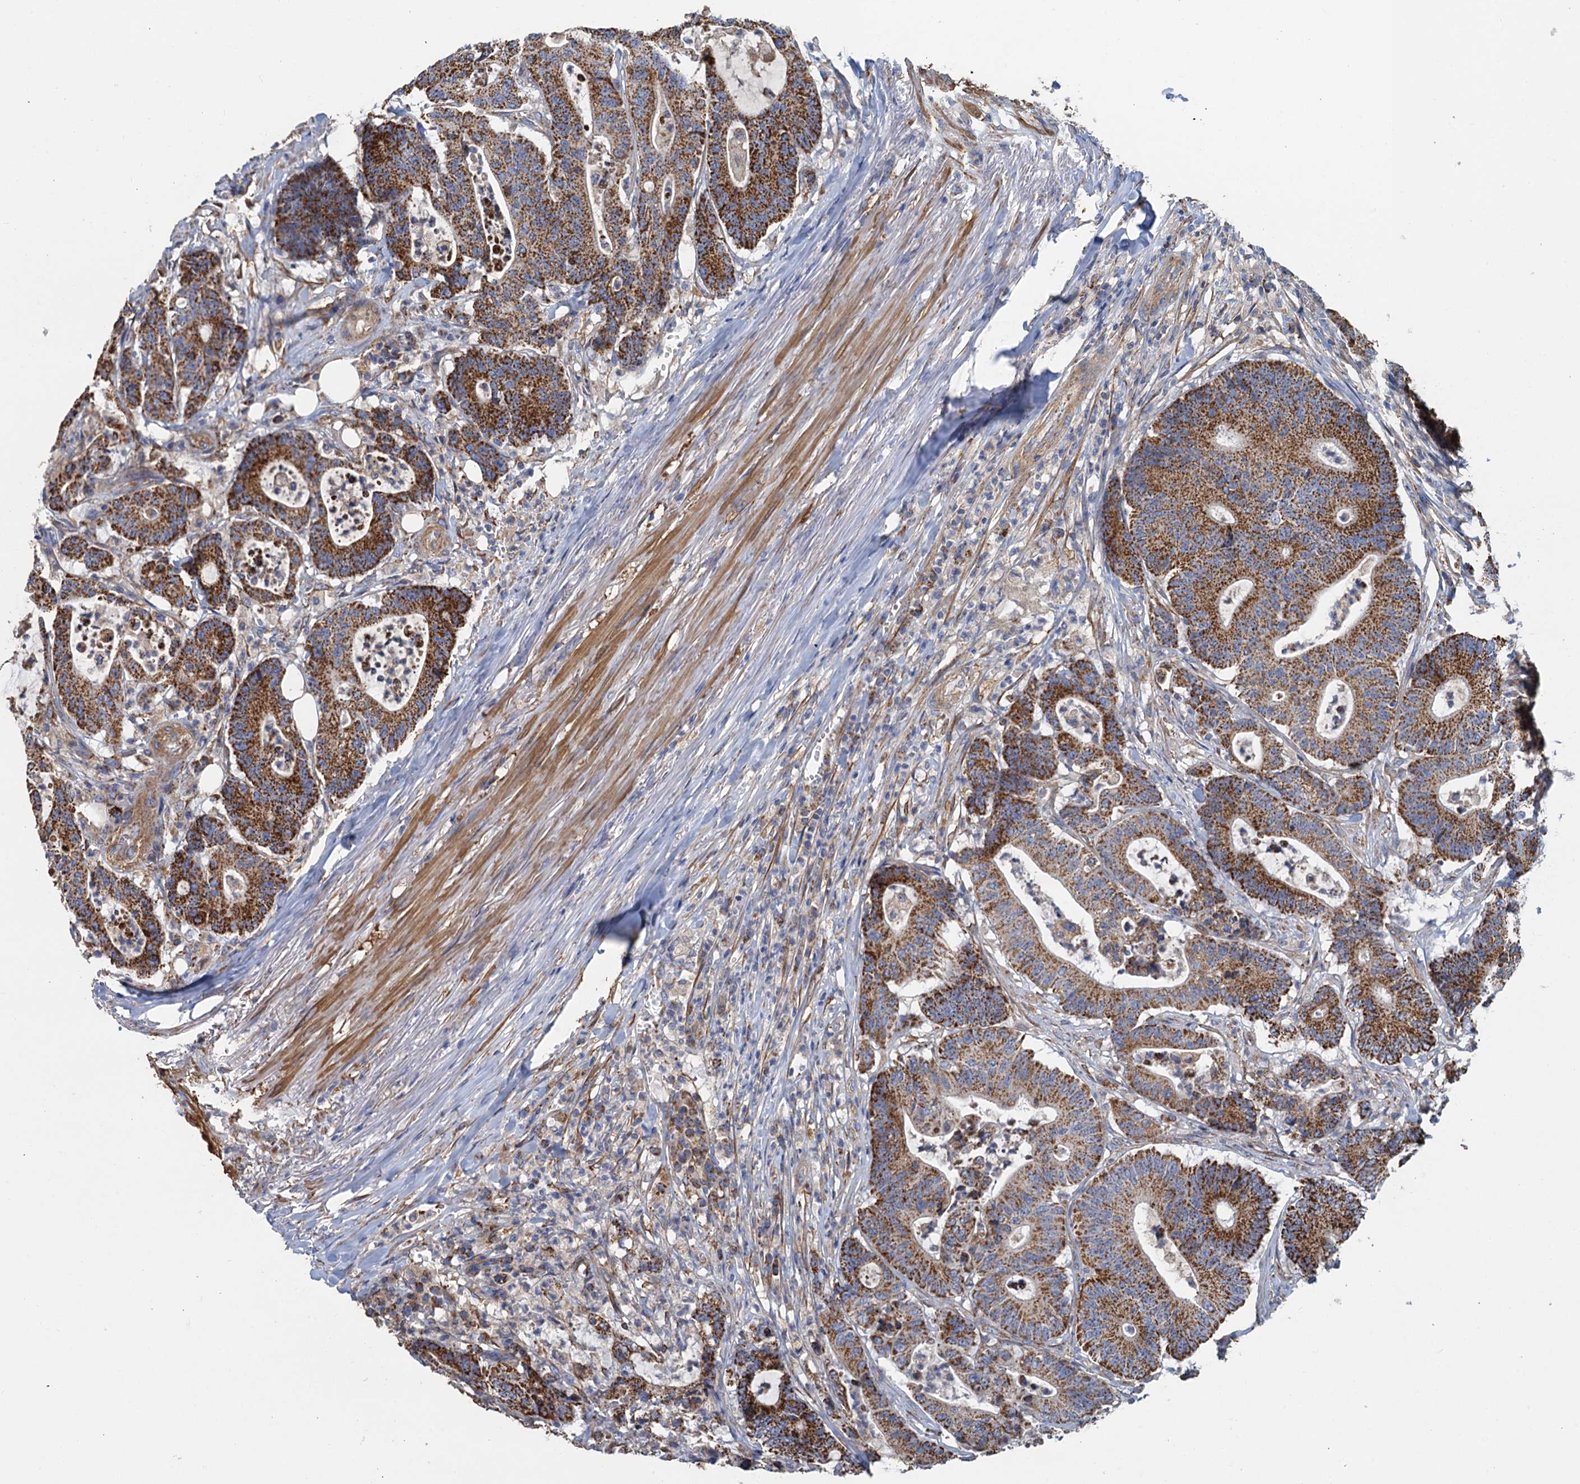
{"staining": {"intensity": "strong", "quantity": ">75%", "location": "cytoplasmic/membranous"}, "tissue": "colorectal cancer", "cell_type": "Tumor cells", "image_type": "cancer", "snomed": [{"axis": "morphology", "description": "Adenocarcinoma, NOS"}, {"axis": "topography", "description": "Colon"}], "caption": "IHC (DAB (3,3'-diaminobenzidine)) staining of adenocarcinoma (colorectal) displays strong cytoplasmic/membranous protein staining in about >75% of tumor cells.", "gene": "GCSH", "patient": {"sex": "female", "age": 84}}